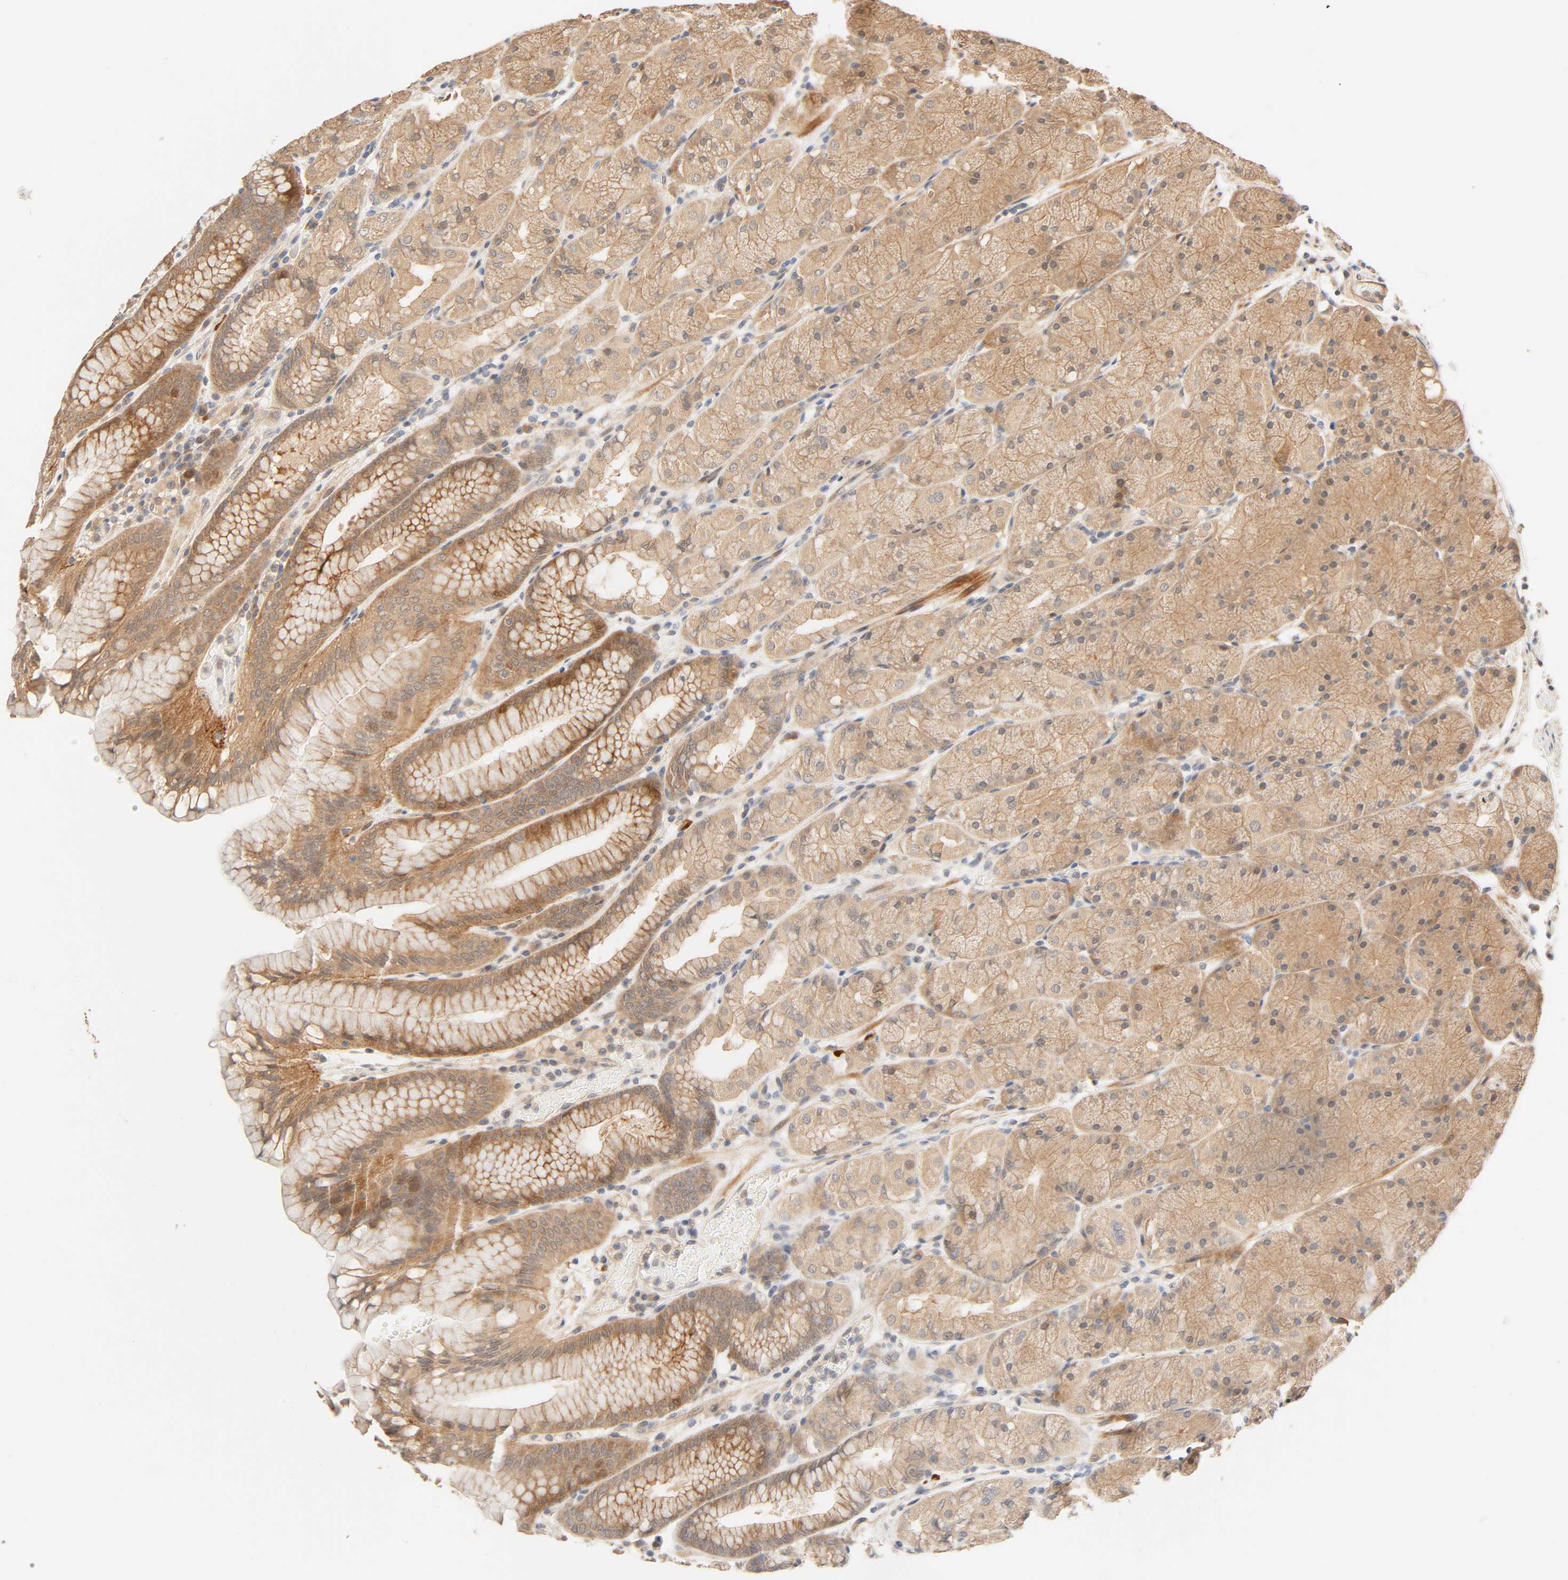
{"staining": {"intensity": "moderate", "quantity": ">75%", "location": "cytoplasmic/membranous"}, "tissue": "stomach", "cell_type": "Glandular cells", "image_type": "normal", "snomed": [{"axis": "morphology", "description": "Normal tissue, NOS"}, {"axis": "topography", "description": "Stomach, upper"}, {"axis": "topography", "description": "Stomach"}], "caption": "About >75% of glandular cells in benign human stomach exhibit moderate cytoplasmic/membranous protein positivity as visualized by brown immunohistochemical staining.", "gene": "CACNA1G", "patient": {"sex": "male", "age": 76}}